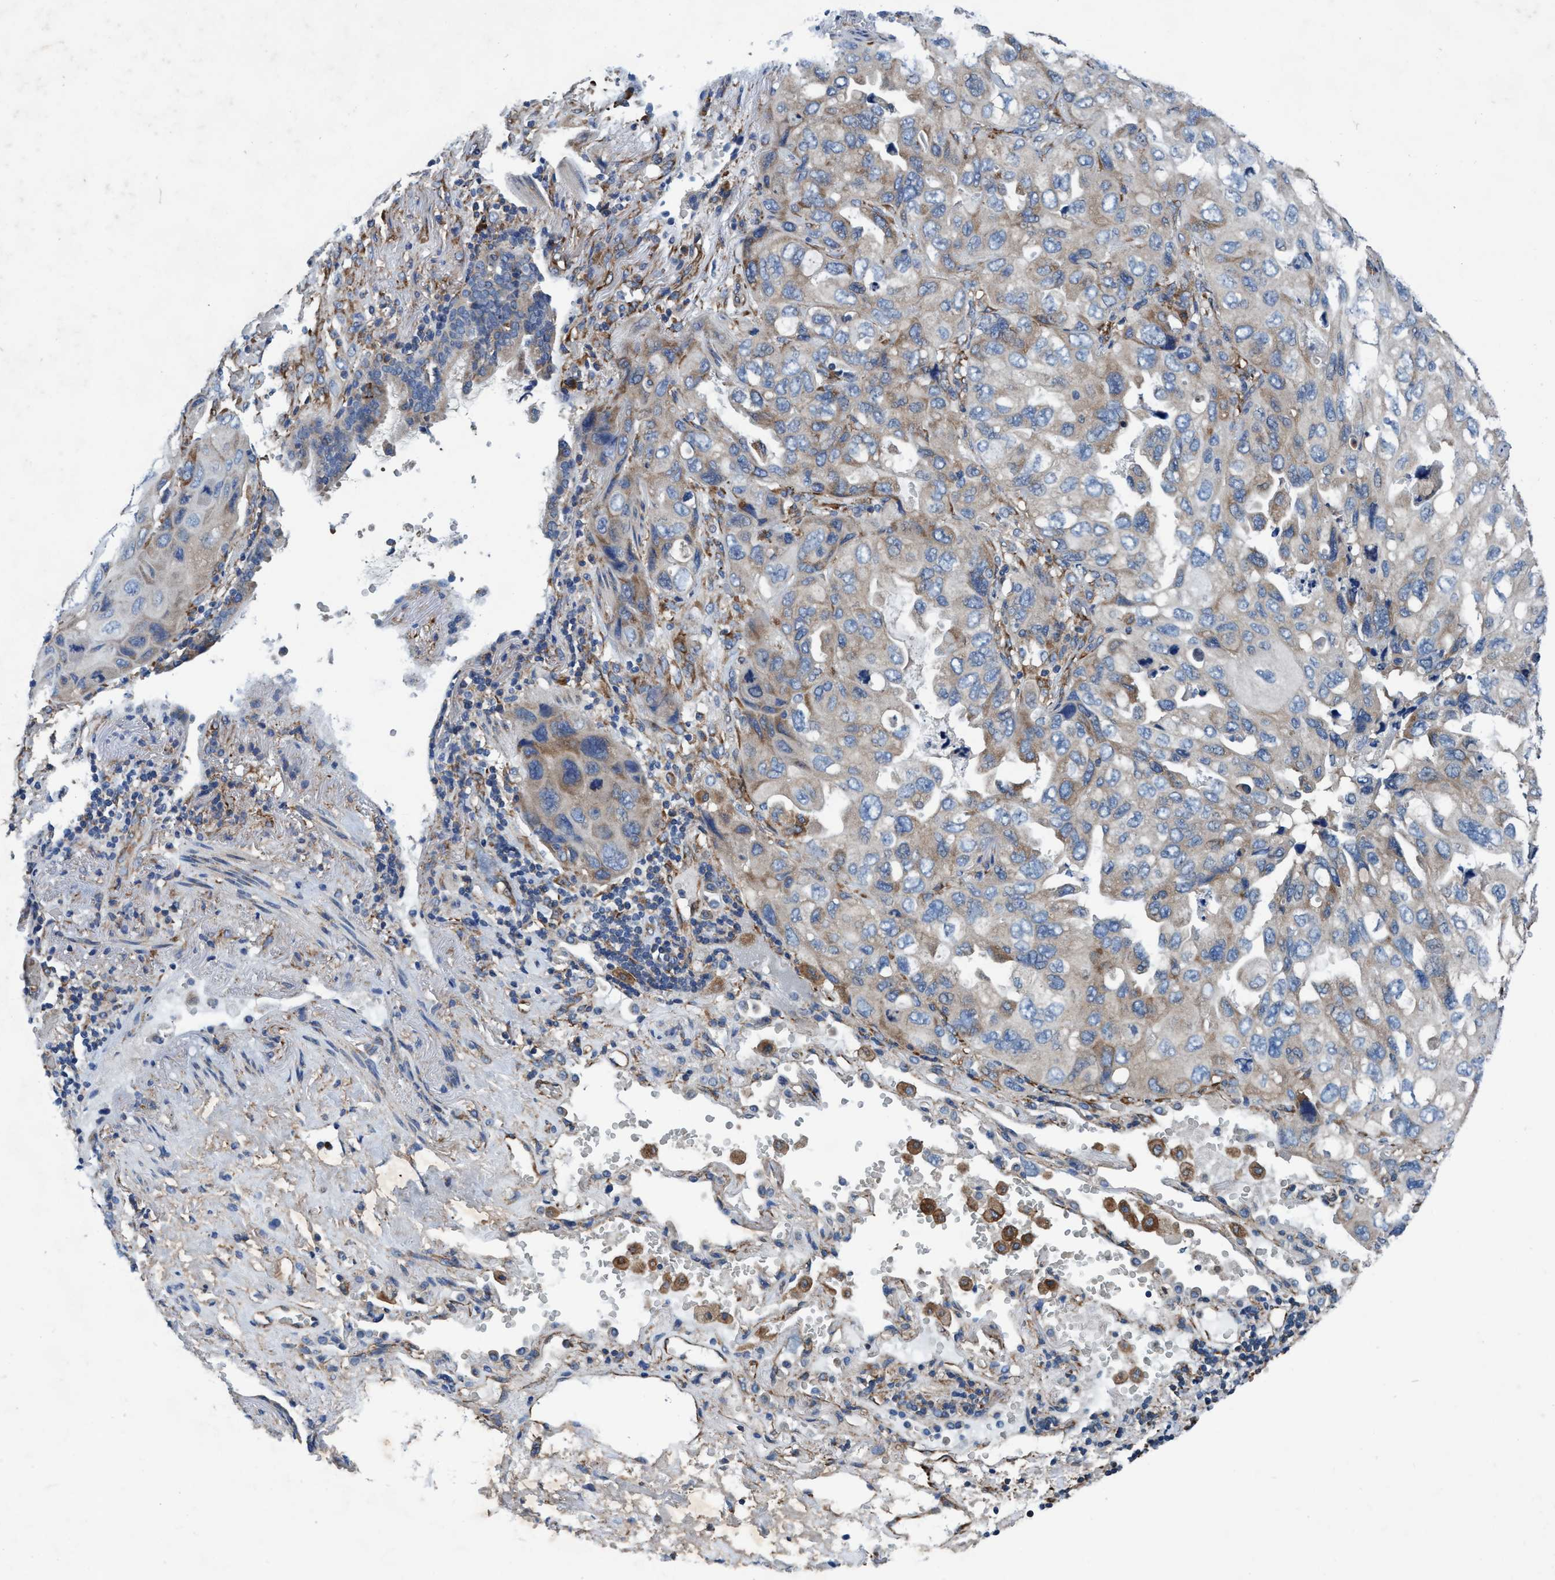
{"staining": {"intensity": "weak", "quantity": "25%-75%", "location": "cytoplasmic/membranous"}, "tissue": "lung cancer", "cell_type": "Tumor cells", "image_type": "cancer", "snomed": [{"axis": "morphology", "description": "Squamous cell carcinoma, NOS"}, {"axis": "topography", "description": "Lung"}], "caption": "Human squamous cell carcinoma (lung) stained for a protein (brown) shows weak cytoplasmic/membranous positive positivity in about 25%-75% of tumor cells.", "gene": "ENDOG", "patient": {"sex": "female", "age": 73}}